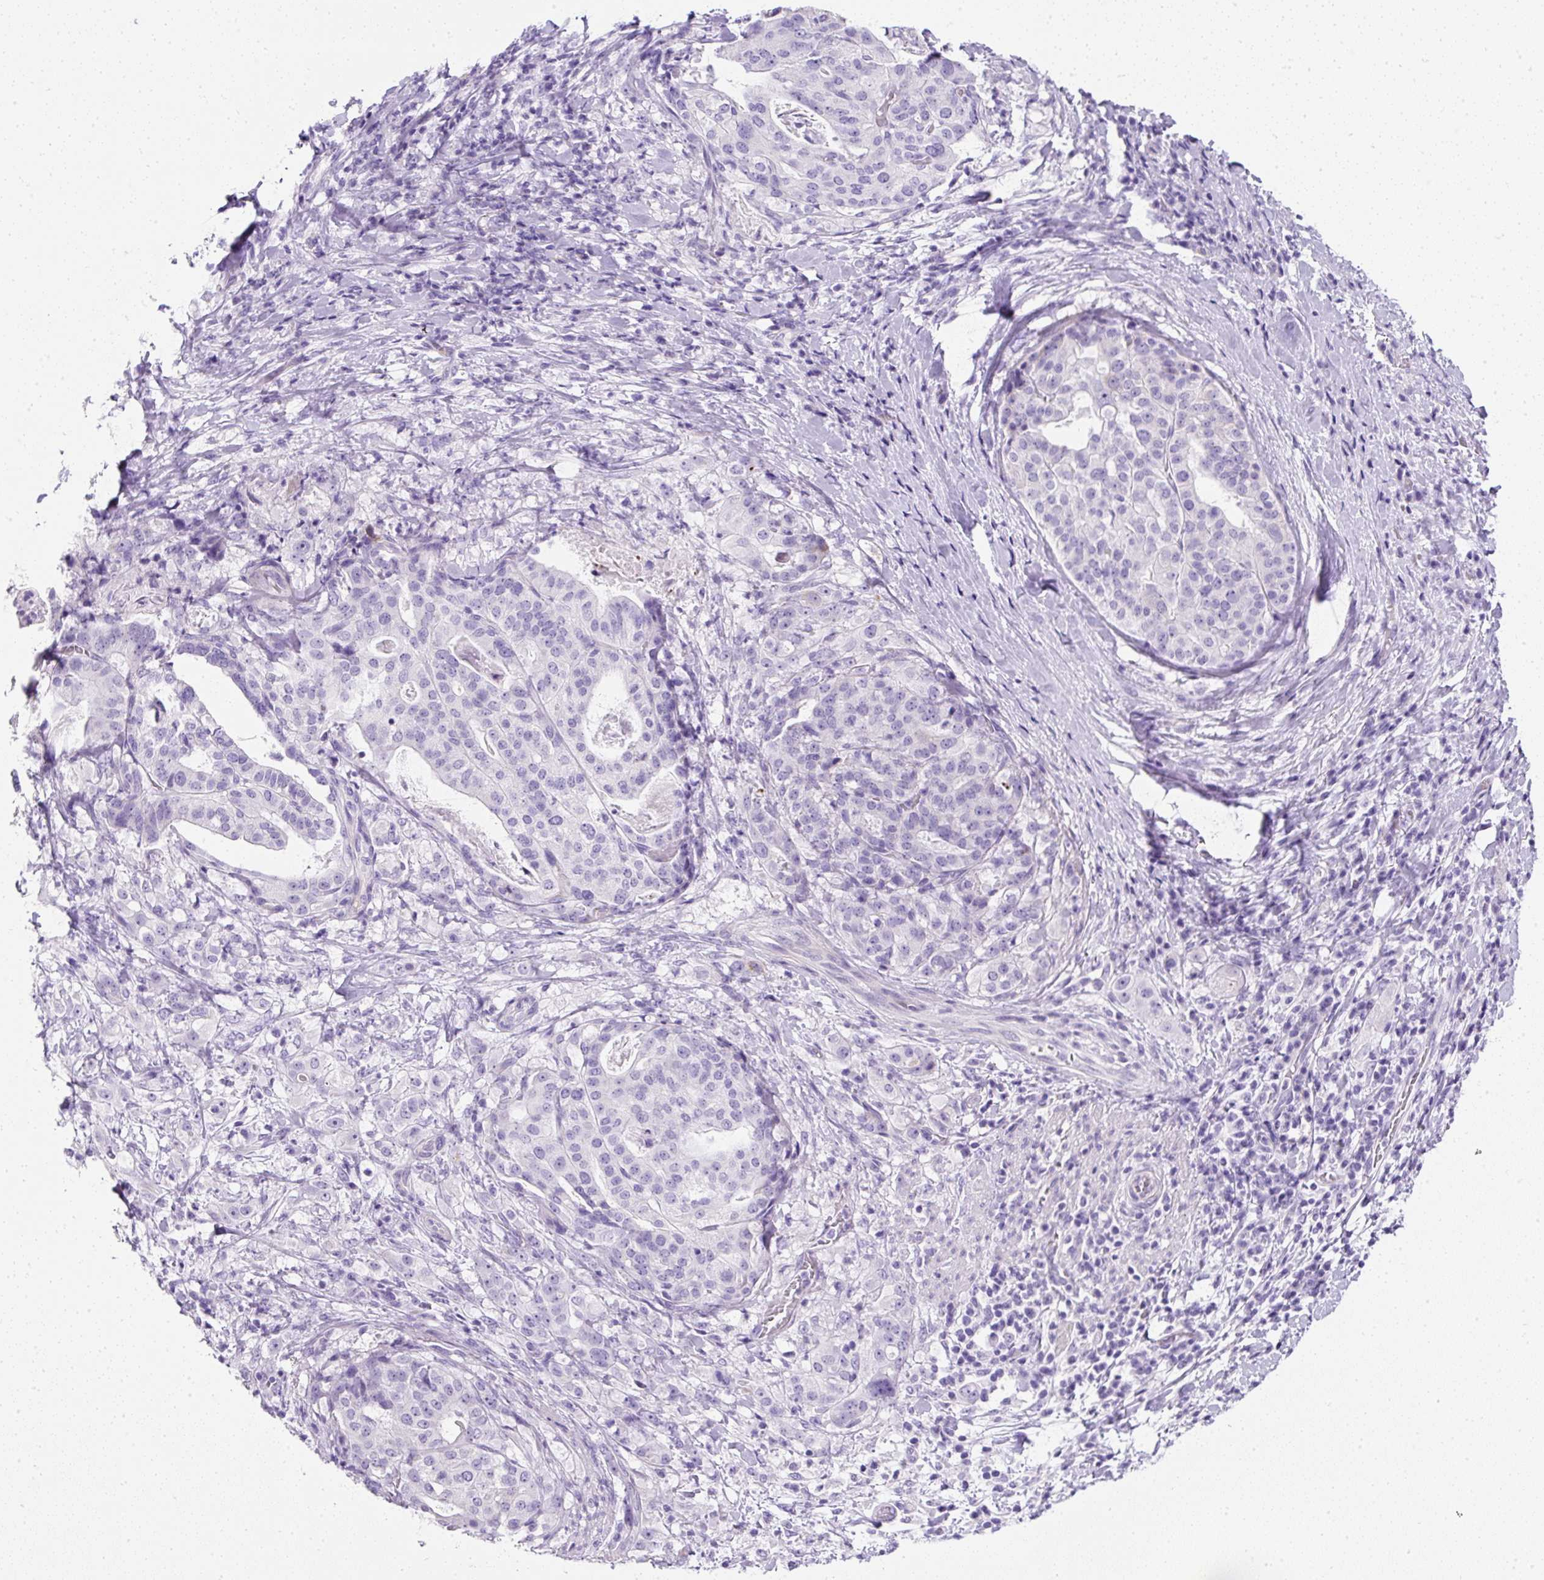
{"staining": {"intensity": "negative", "quantity": "none", "location": "none"}, "tissue": "stomach cancer", "cell_type": "Tumor cells", "image_type": "cancer", "snomed": [{"axis": "morphology", "description": "Adenocarcinoma, NOS"}, {"axis": "topography", "description": "Stomach"}], "caption": "Stomach adenocarcinoma was stained to show a protein in brown. There is no significant staining in tumor cells.", "gene": "C2CD4C", "patient": {"sex": "male", "age": 48}}